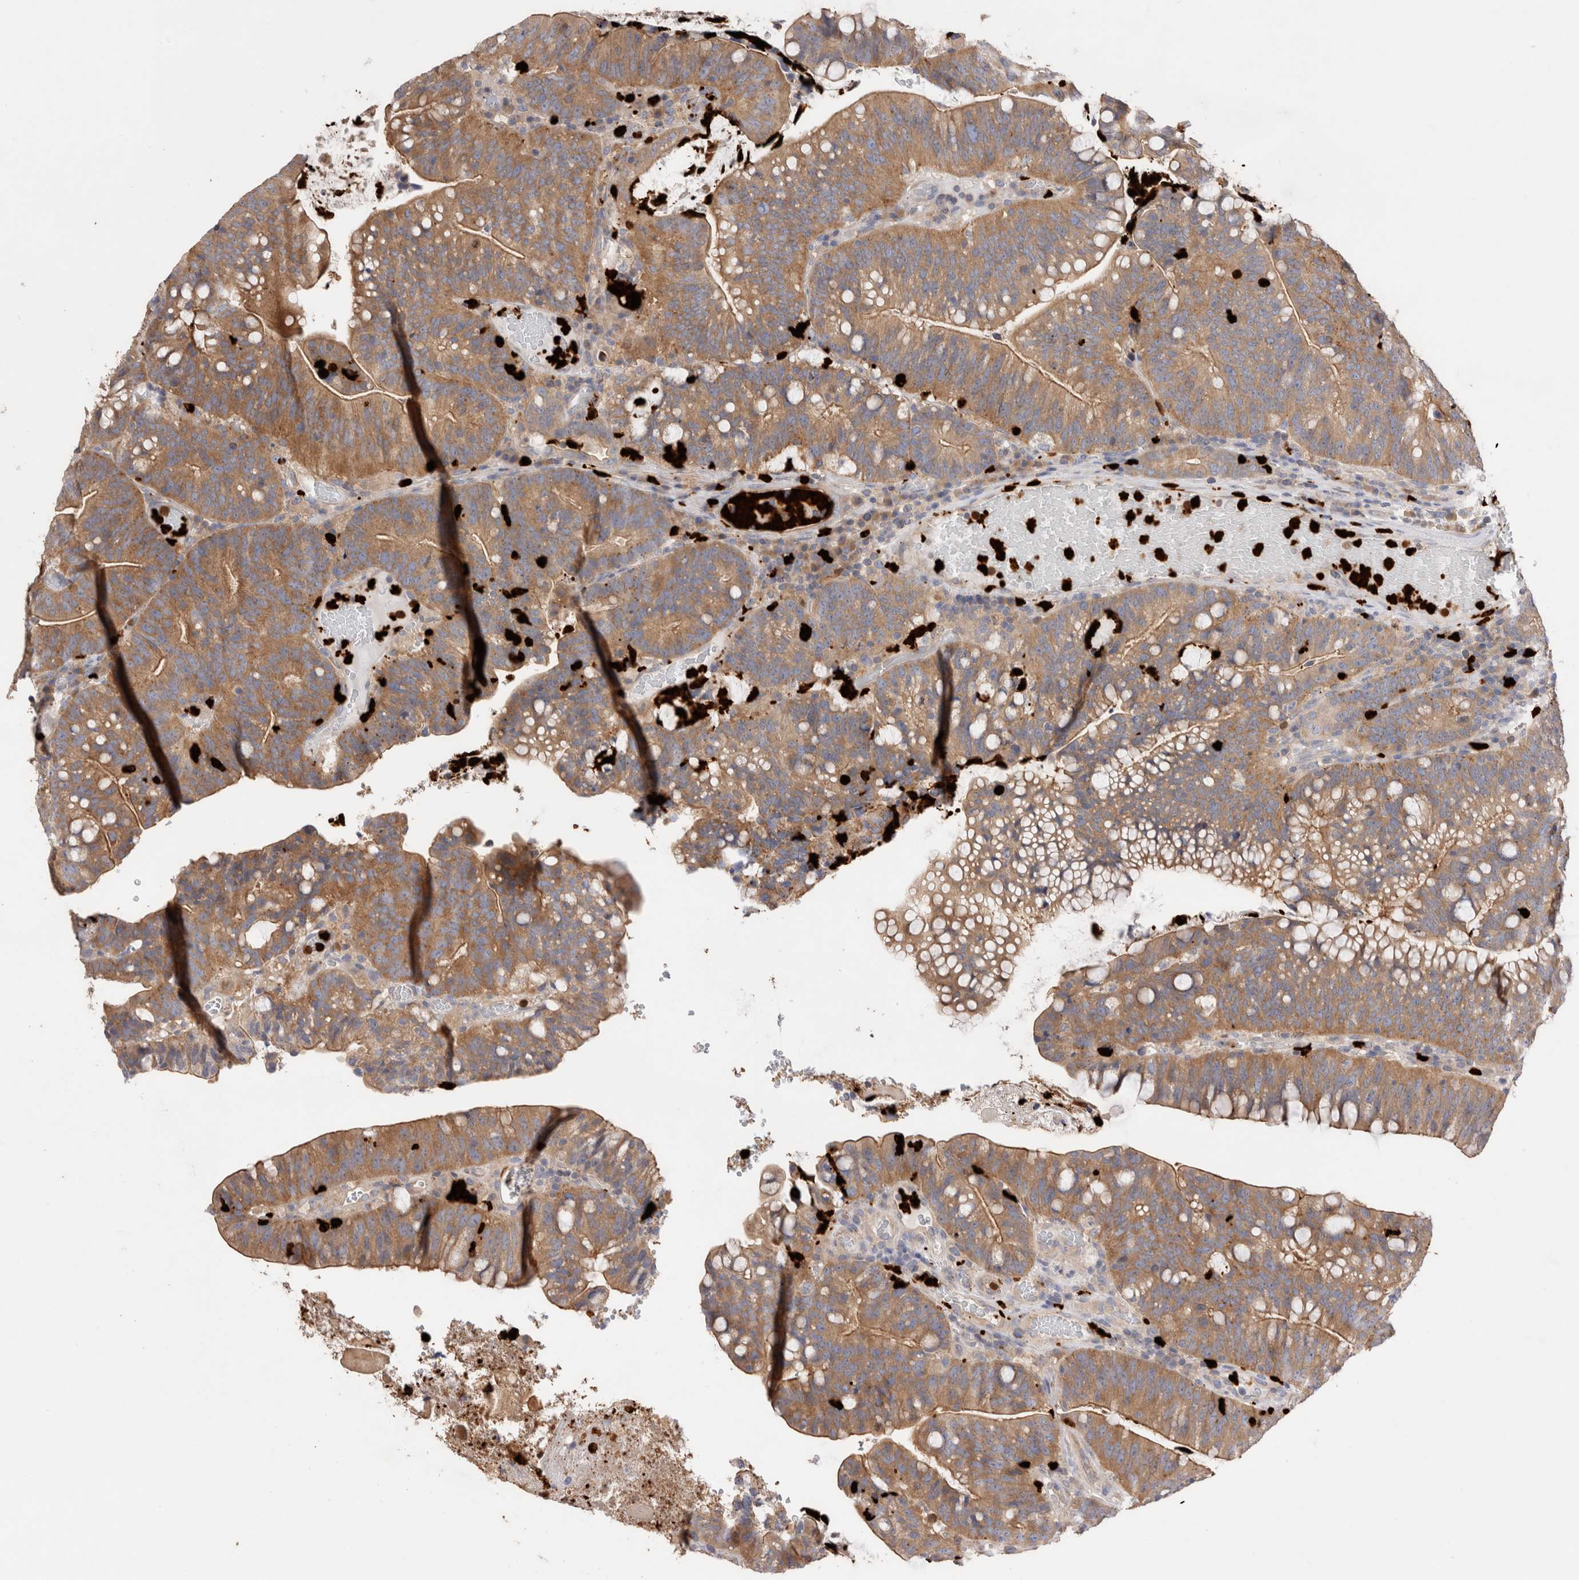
{"staining": {"intensity": "moderate", "quantity": ">75%", "location": "cytoplasmic/membranous"}, "tissue": "colorectal cancer", "cell_type": "Tumor cells", "image_type": "cancer", "snomed": [{"axis": "morphology", "description": "Adenocarcinoma, NOS"}, {"axis": "topography", "description": "Colon"}], "caption": "High-magnification brightfield microscopy of colorectal adenocarcinoma stained with DAB (brown) and counterstained with hematoxylin (blue). tumor cells exhibit moderate cytoplasmic/membranous expression is seen in approximately>75% of cells. The staining is performed using DAB (3,3'-diaminobenzidine) brown chromogen to label protein expression. The nuclei are counter-stained blue using hematoxylin.", "gene": "NXT2", "patient": {"sex": "female", "age": 66}}